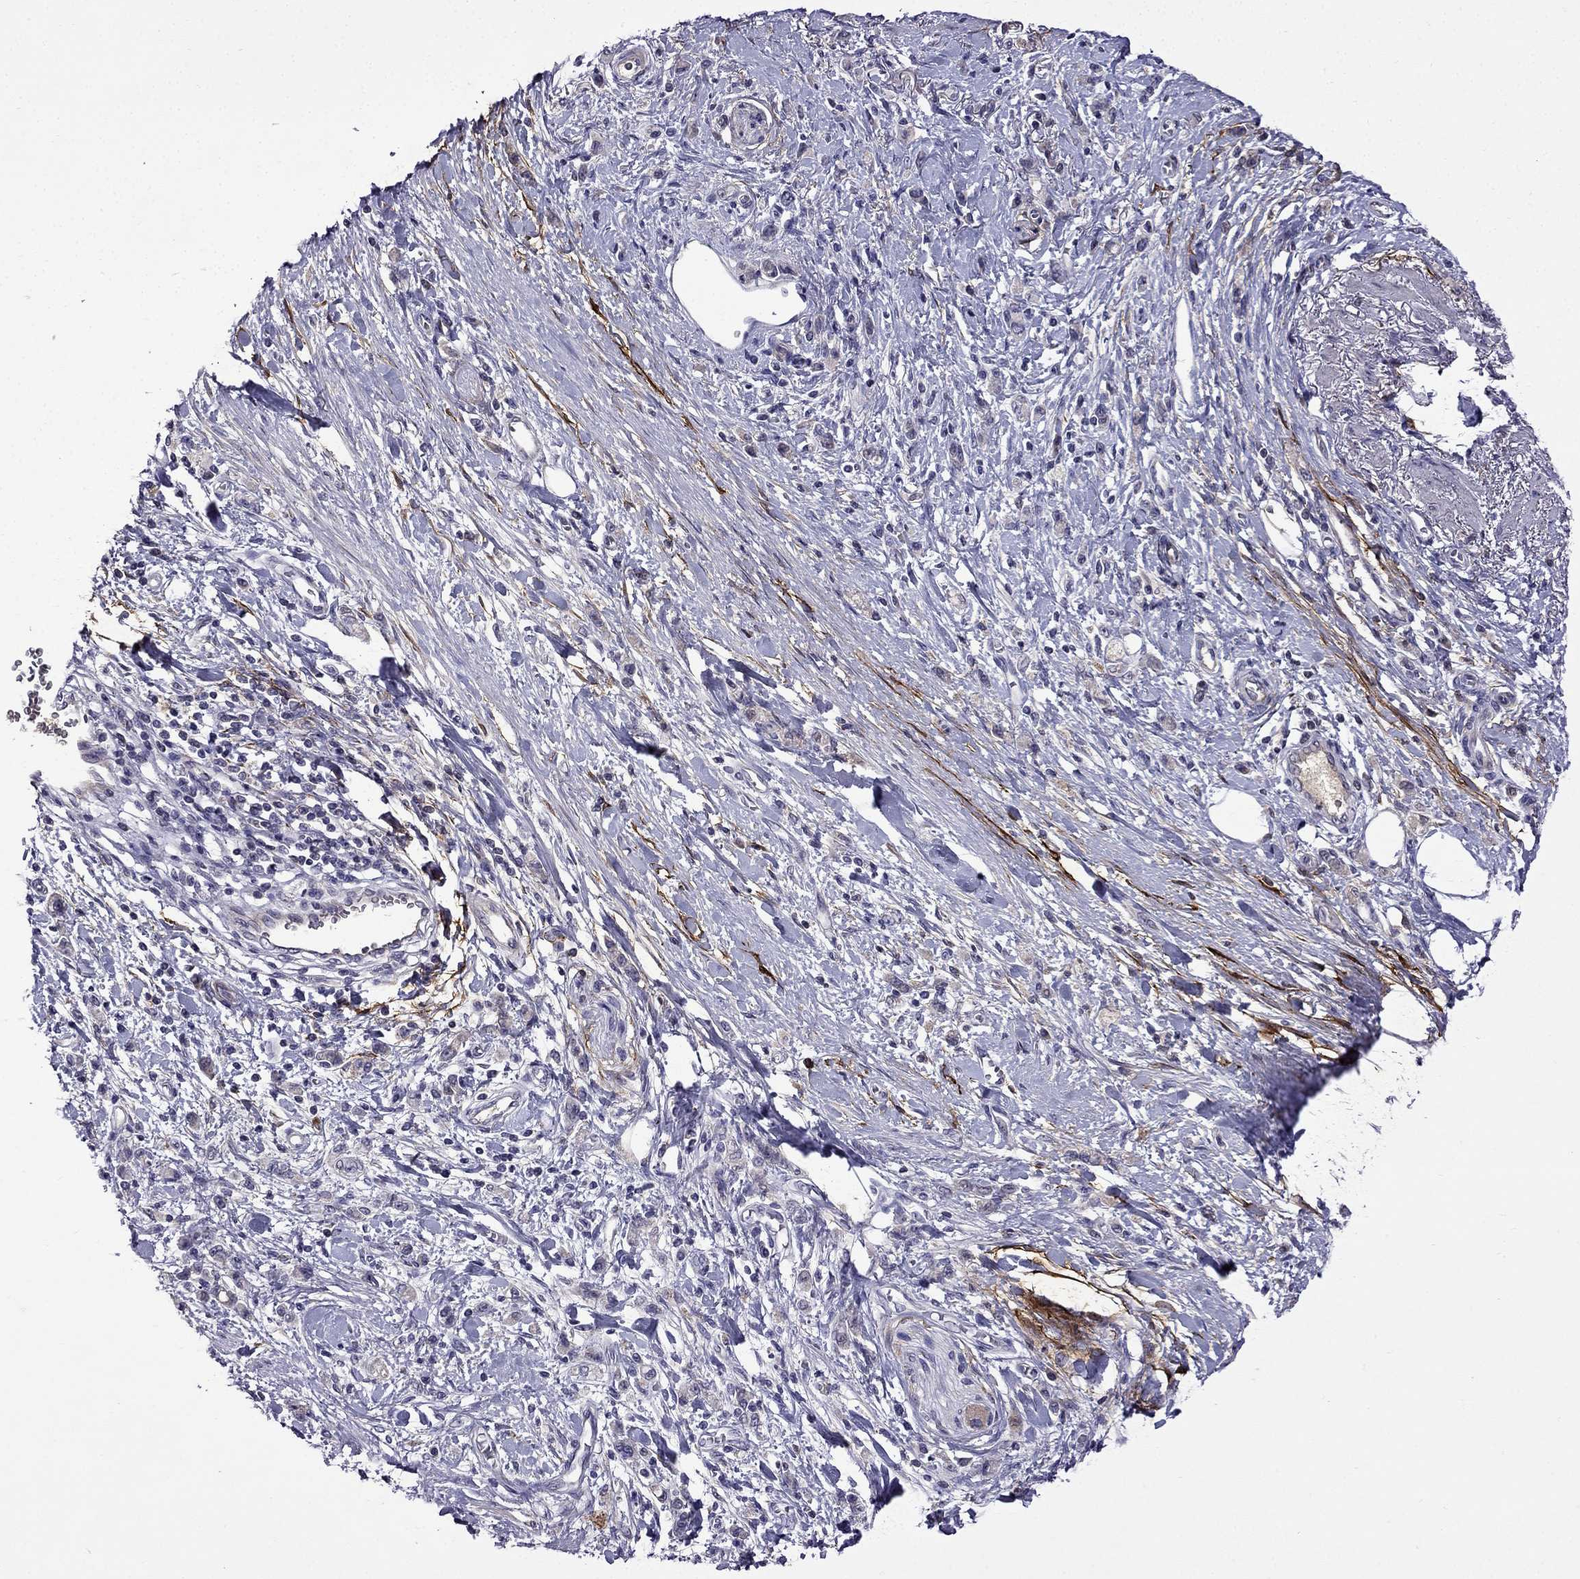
{"staining": {"intensity": "negative", "quantity": "none", "location": "none"}, "tissue": "stomach cancer", "cell_type": "Tumor cells", "image_type": "cancer", "snomed": [{"axis": "morphology", "description": "Adenocarcinoma, NOS"}, {"axis": "topography", "description": "Stomach"}], "caption": "A high-resolution image shows immunohistochemistry (IHC) staining of stomach adenocarcinoma, which demonstrates no significant expression in tumor cells.", "gene": "PI16", "patient": {"sex": "male", "age": 77}}